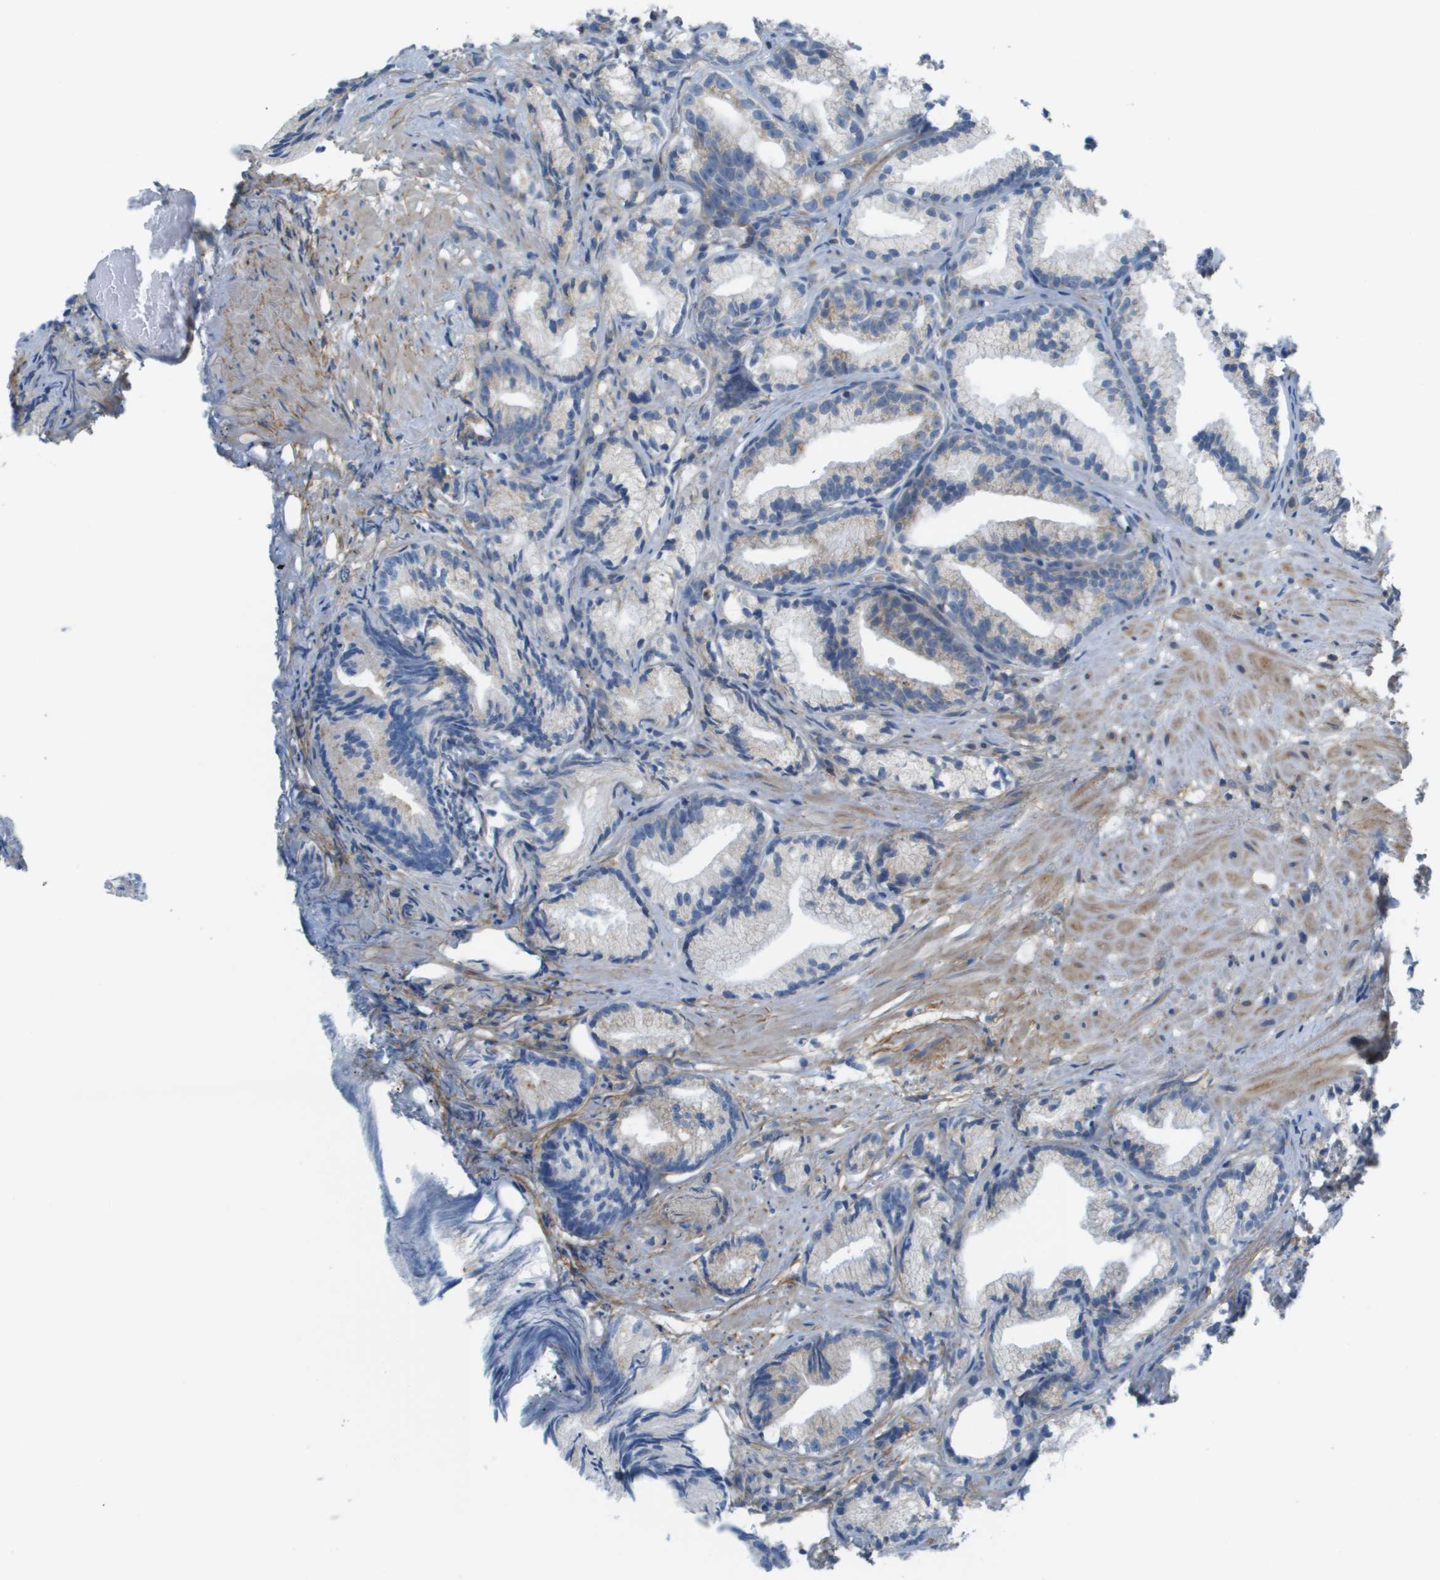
{"staining": {"intensity": "negative", "quantity": "none", "location": "none"}, "tissue": "prostate cancer", "cell_type": "Tumor cells", "image_type": "cancer", "snomed": [{"axis": "morphology", "description": "Adenocarcinoma, Low grade"}, {"axis": "topography", "description": "Prostate"}], "caption": "Tumor cells show no significant staining in adenocarcinoma (low-grade) (prostate).", "gene": "GALNT6", "patient": {"sex": "male", "age": 89}}